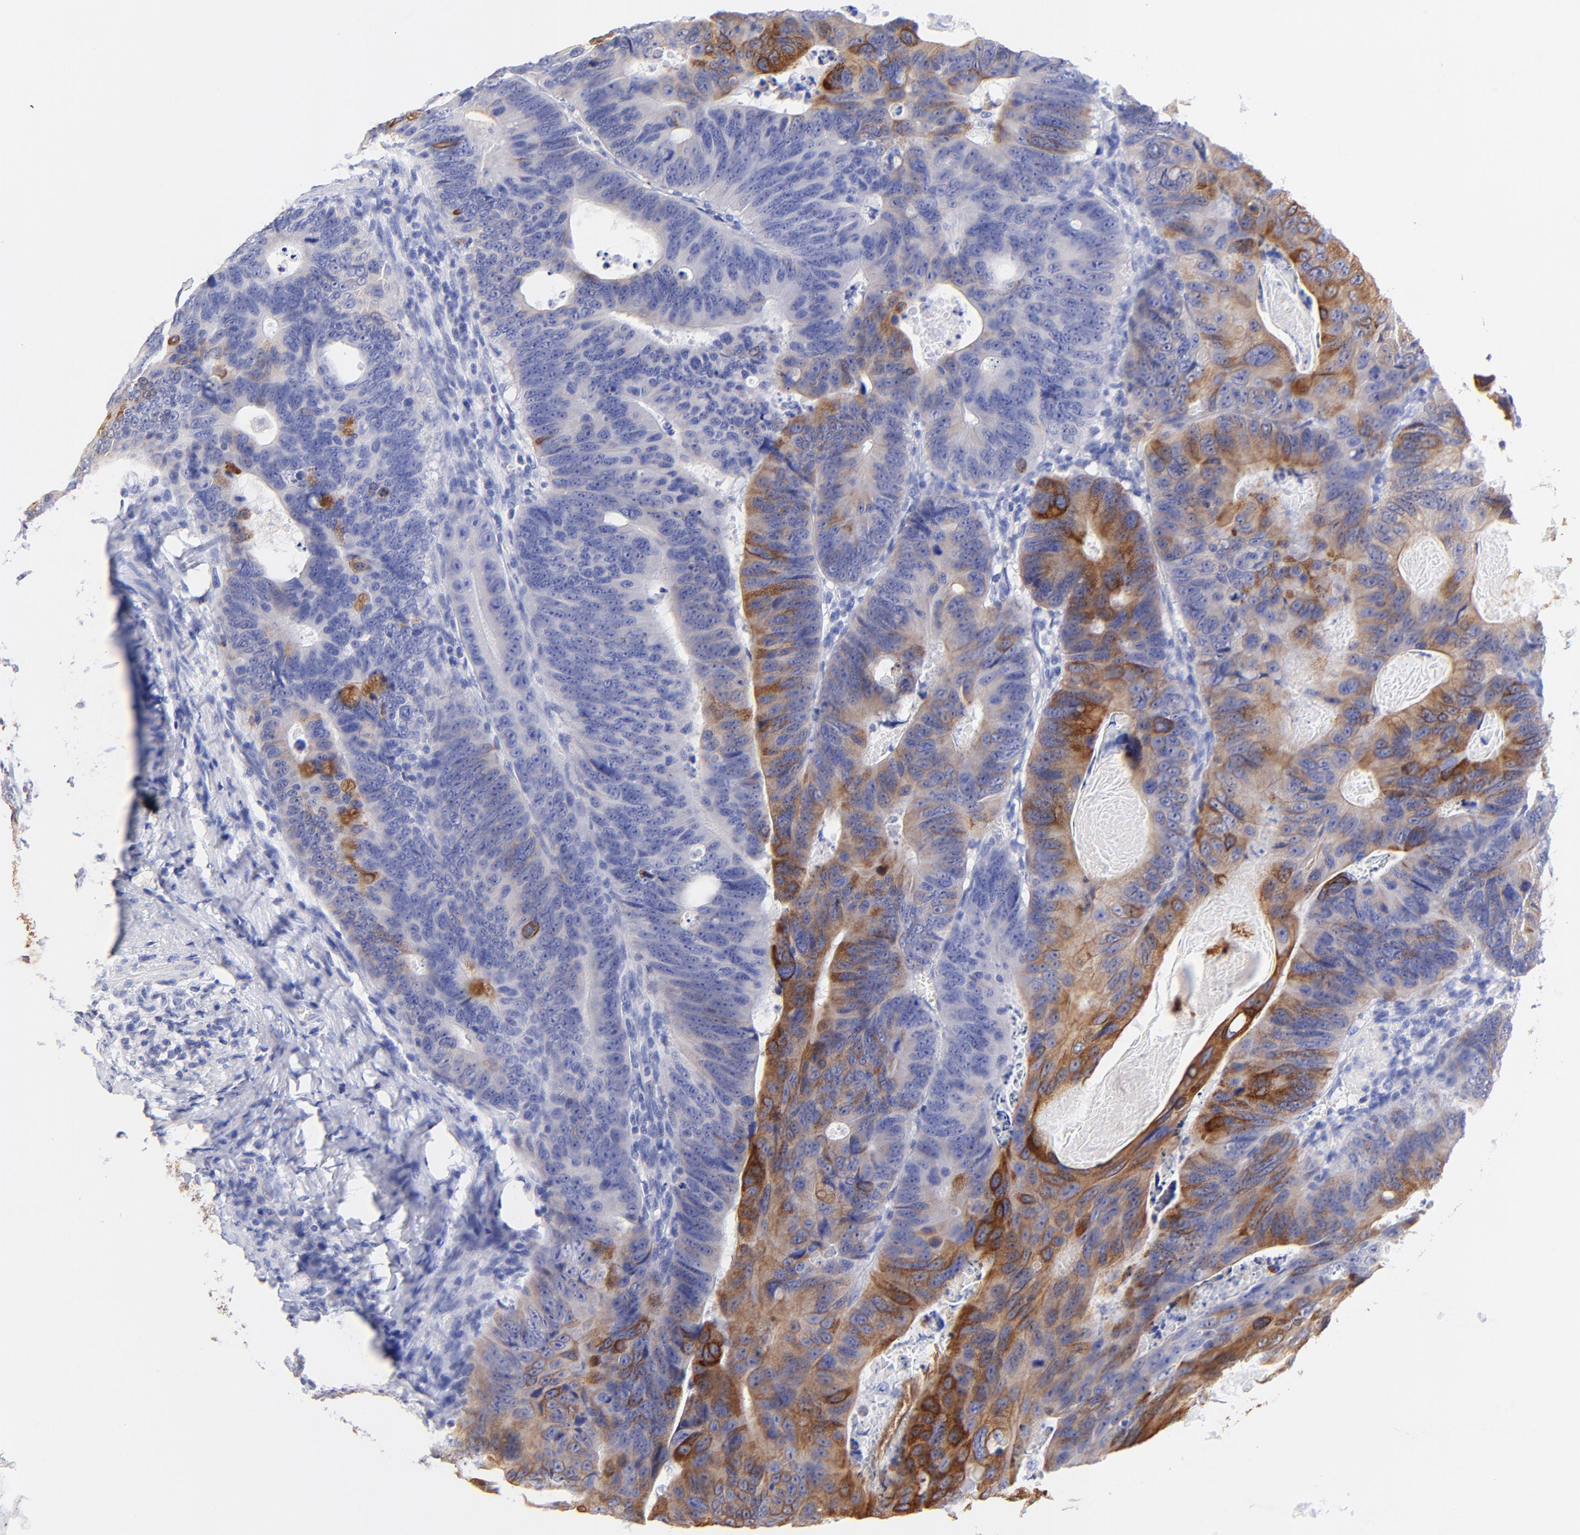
{"staining": {"intensity": "moderate", "quantity": "25%-75%", "location": "cytoplasmic/membranous"}, "tissue": "colorectal cancer", "cell_type": "Tumor cells", "image_type": "cancer", "snomed": [{"axis": "morphology", "description": "Adenocarcinoma, NOS"}, {"axis": "topography", "description": "Colon"}], "caption": "About 25%-75% of tumor cells in human adenocarcinoma (colorectal) display moderate cytoplasmic/membranous protein staining as visualized by brown immunohistochemical staining.", "gene": "RAB3A", "patient": {"sex": "female", "age": 55}}